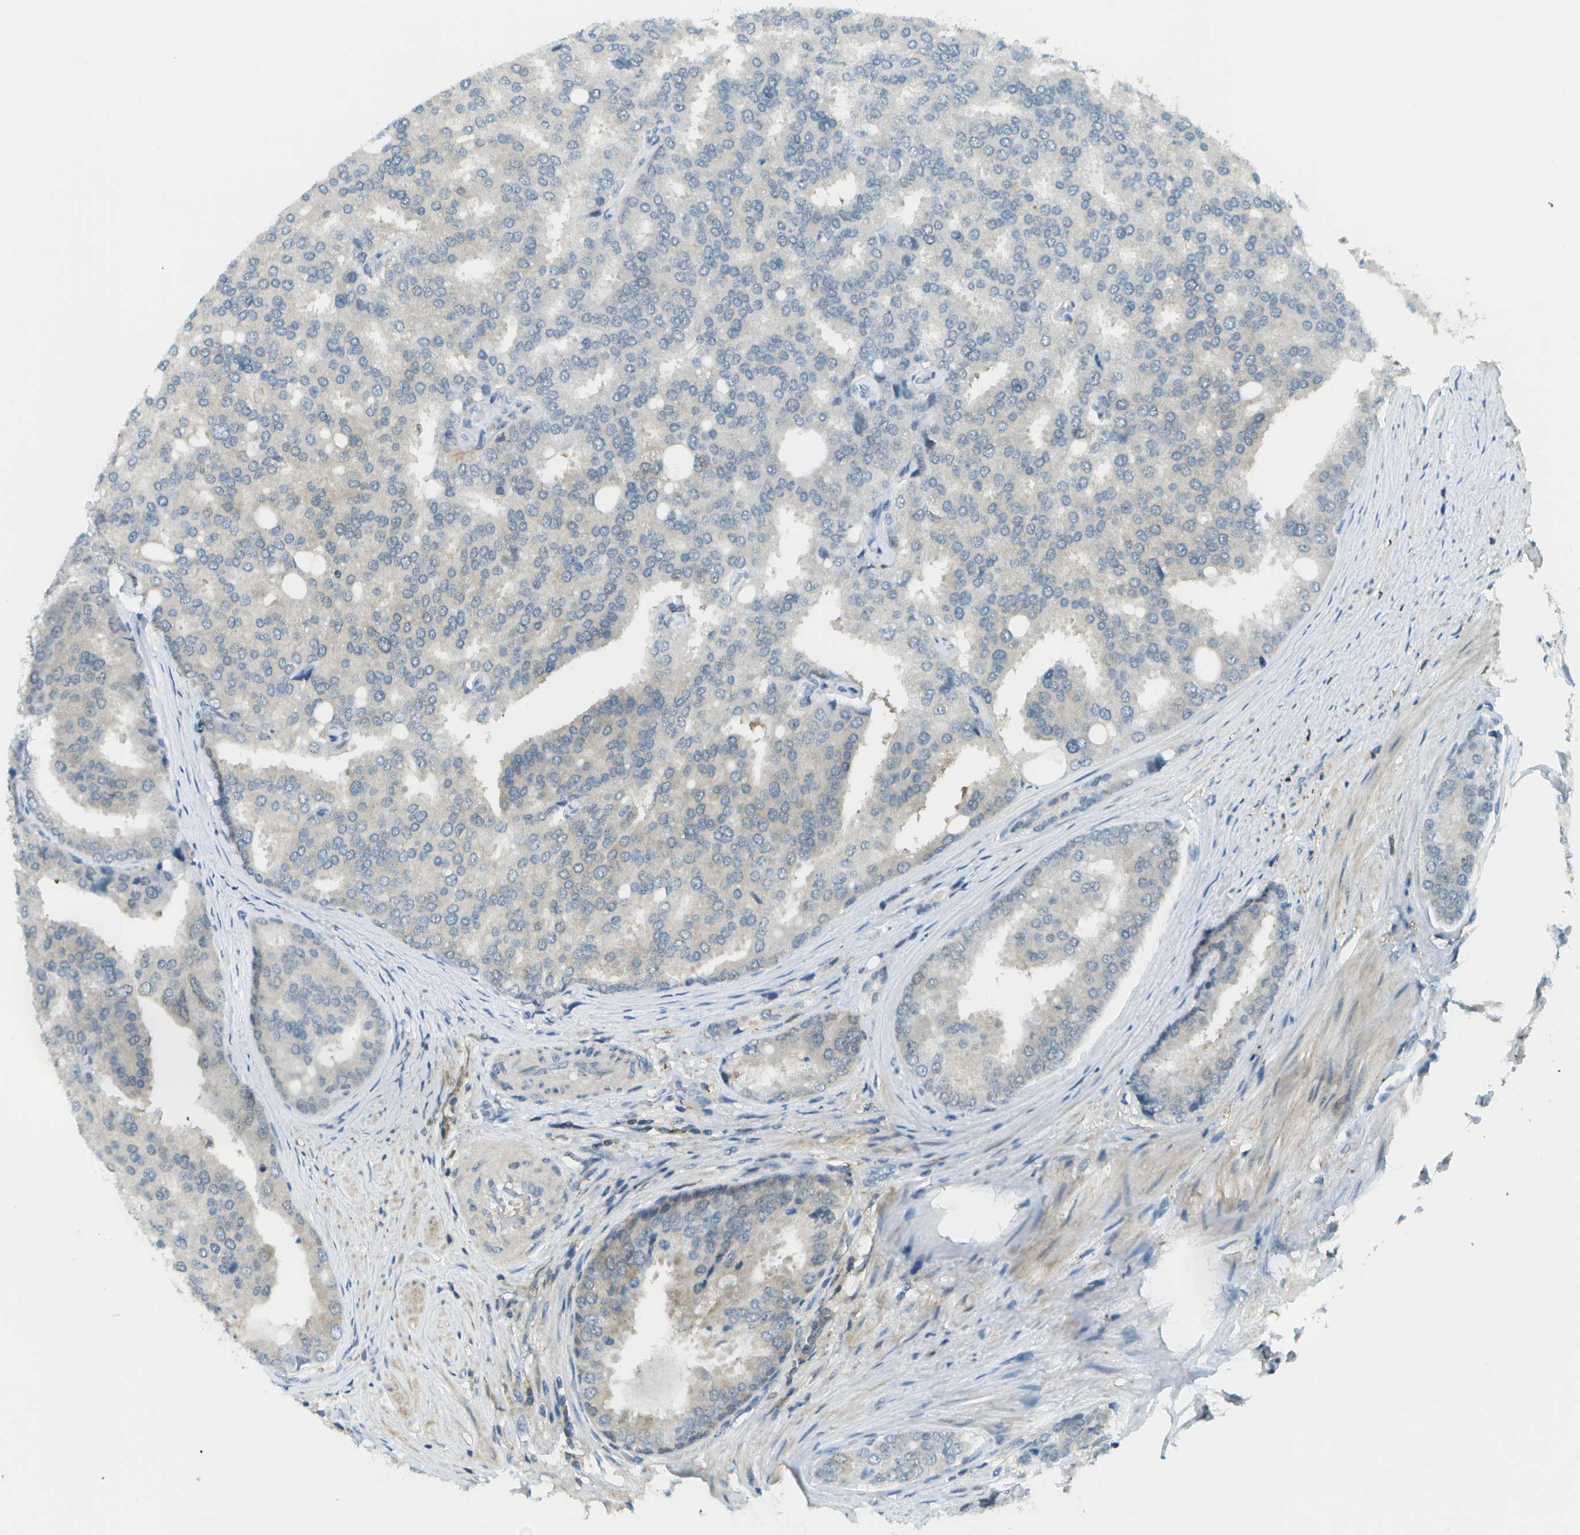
{"staining": {"intensity": "negative", "quantity": "none", "location": "none"}, "tissue": "prostate cancer", "cell_type": "Tumor cells", "image_type": "cancer", "snomed": [{"axis": "morphology", "description": "Adenocarcinoma, High grade"}, {"axis": "topography", "description": "Prostate"}], "caption": "Tumor cells show no significant protein positivity in prostate high-grade adenocarcinoma.", "gene": "CDH23", "patient": {"sex": "male", "age": 50}}